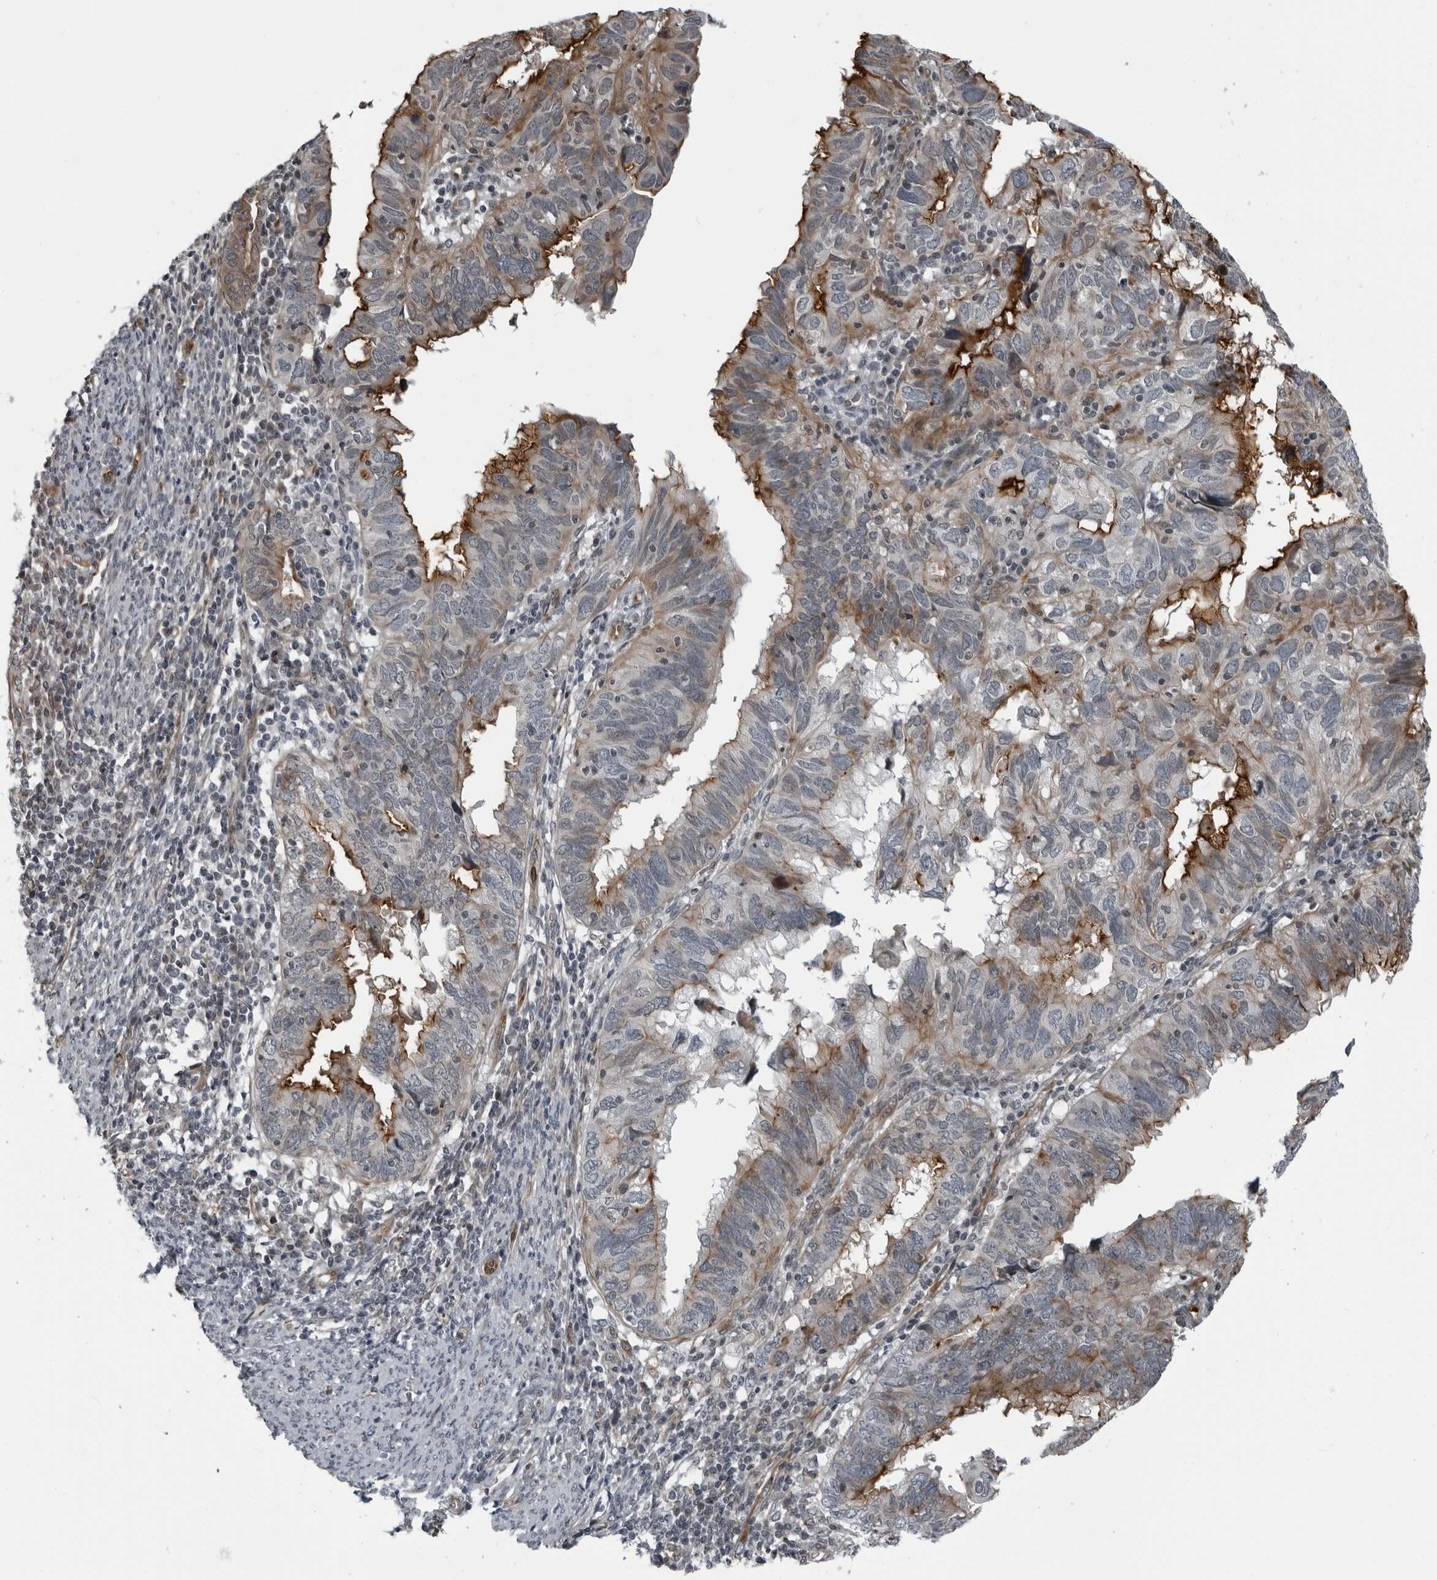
{"staining": {"intensity": "moderate", "quantity": "<25%", "location": "cytoplasmic/membranous"}, "tissue": "endometrial cancer", "cell_type": "Tumor cells", "image_type": "cancer", "snomed": [{"axis": "morphology", "description": "Adenocarcinoma, NOS"}, {"axis": "topography", "description": "Uterus"}], "caption": "The micrograph shows a brown stain indicating the presence of a protein in the cytoplasmic/membranous of tumor cells in adenocarcinoma (endometrial).", "gene": "FAM102B", "patient": {"sex": "female", "age": 77}}